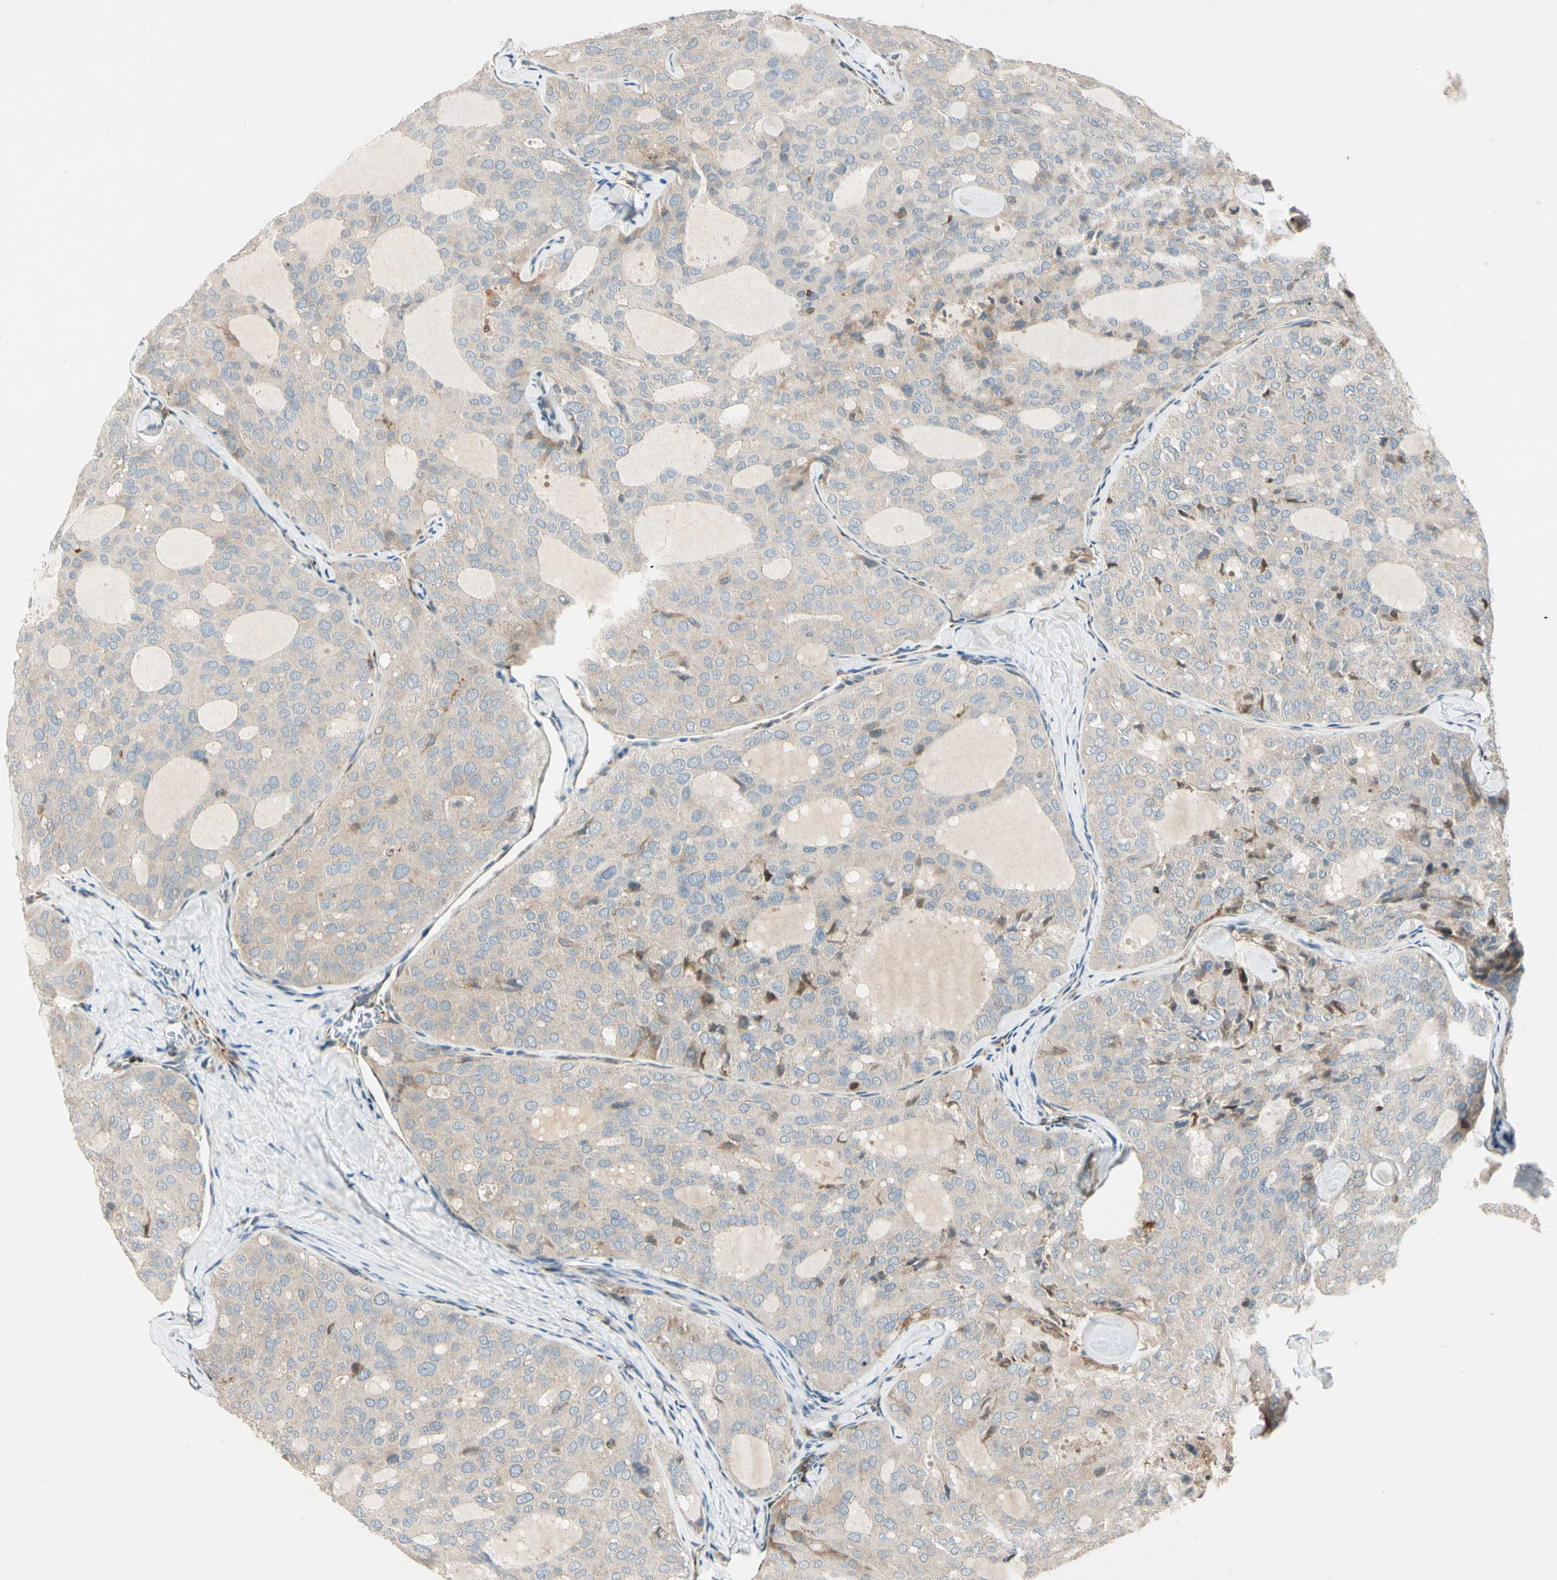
{"staining": {"intensity": "weak", "quantity": ">75%", "location": "cytoplasmic/membranous"}, "tissue": "thyroid cancer", "cell_type": "Tumor cells", "image_type": "cancer", "snomed": [{"axis": "morphology", "description": "Follicular adenoma carcinoma, NOS"}, {"axis": "topography", "description": "Thyroid gland"}], "caption": "Immunohistochemical staining of thyroid cancer (follicular adenoma carcinoma) shows low levels of weak cytoplasmic/membranous protein expression in approximately >75% of tumor cells.", "gene": "CDH6", "patient": {"sex": "male", "age": 75}}